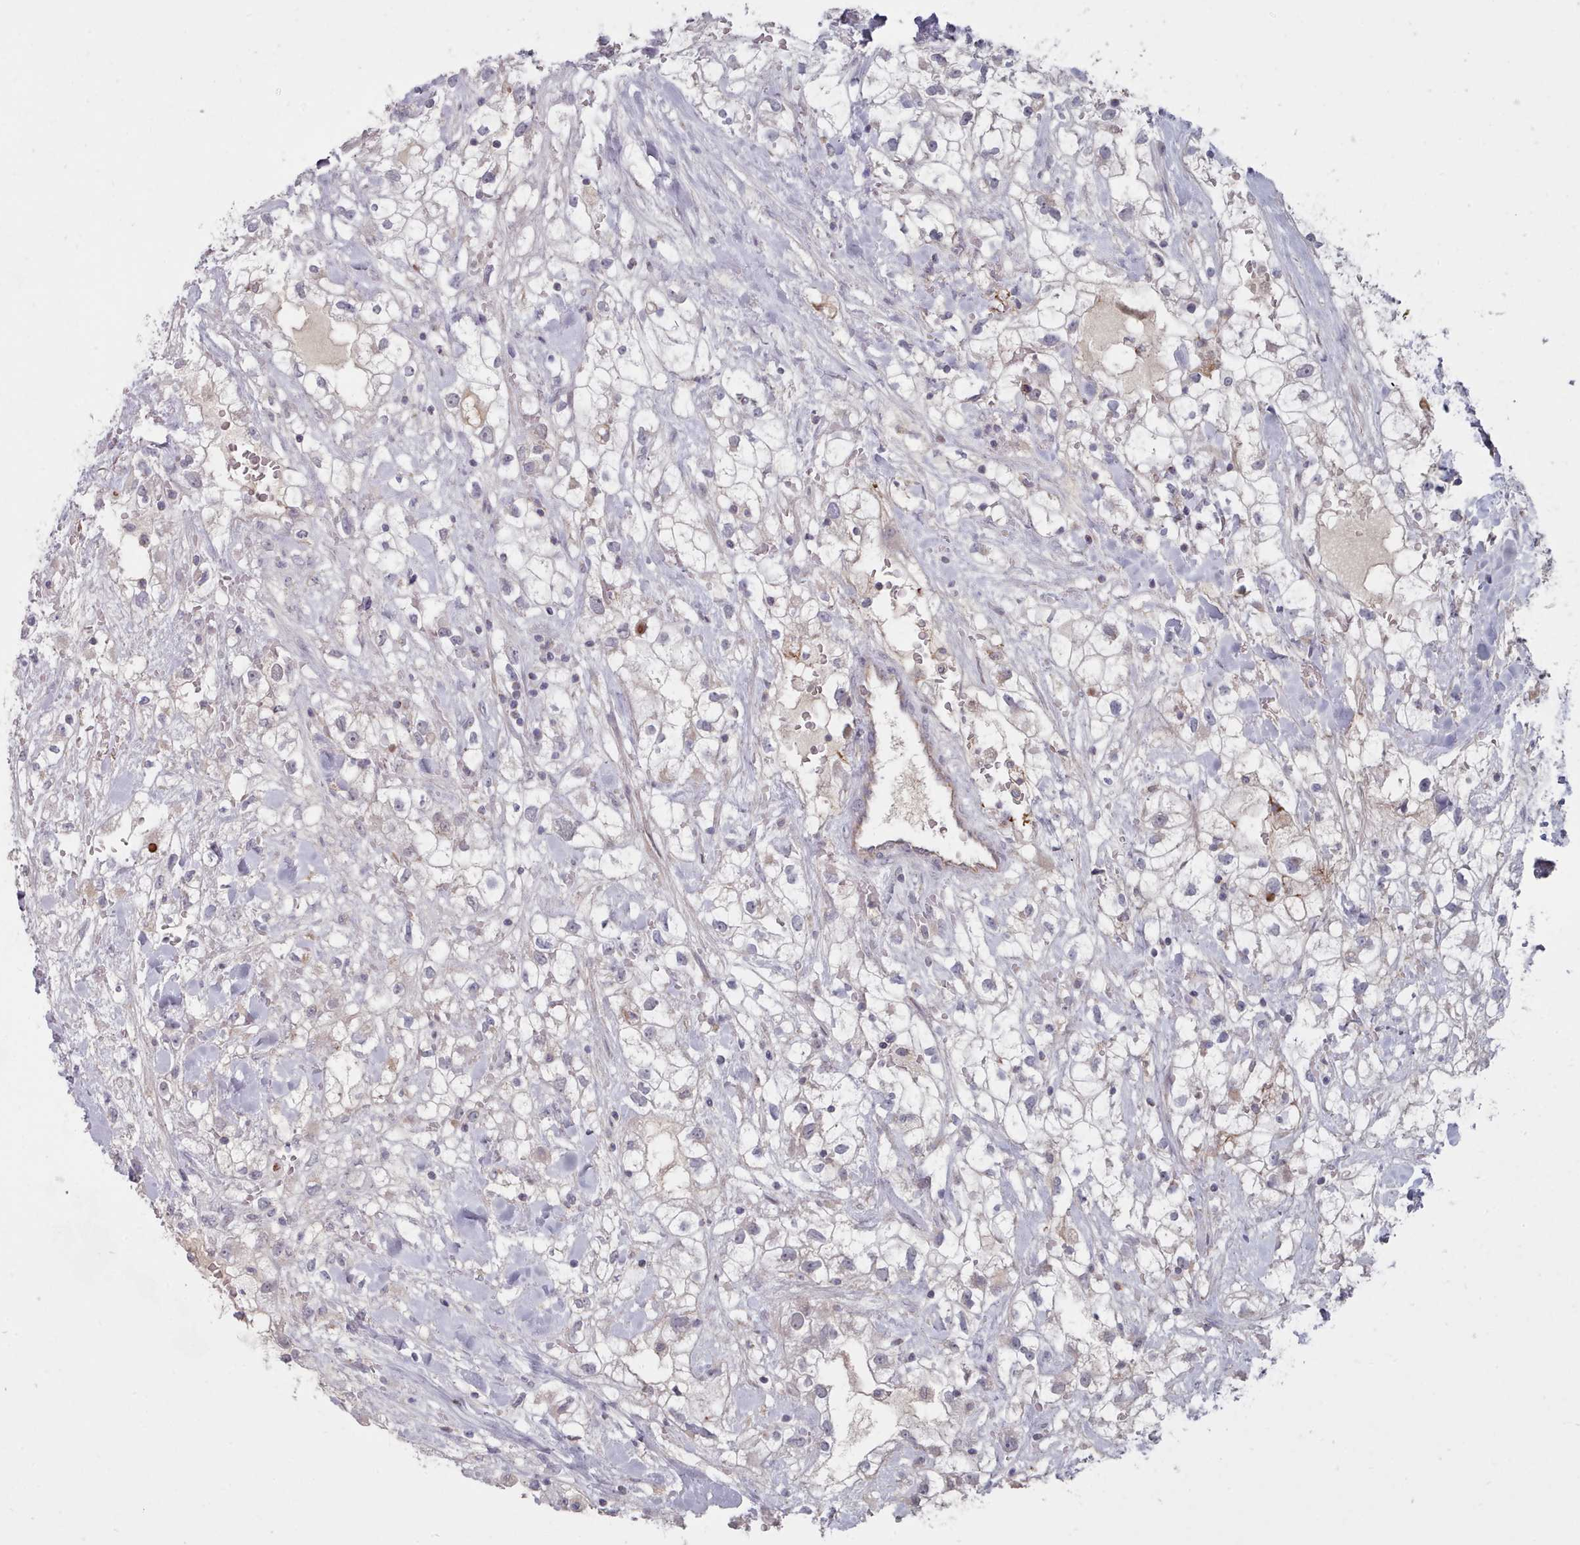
{"staining": {"intensity": "negative", "quantity": "none", "location": "none"}, "tissue": "renal cancer", "cell_type": "Tumor cells", "image_type": "cancer", "snomed": [{"axis": "morphology", "description": "Adenocarcinoma, NOS"}, {"axis": "topography", "description": "Kidney"}], "caption": "This is an immunohistochemistry (IHC) histopathology image of human renal adenocarcinoma. There is no positivity in tumor cells.", "gene": "TRARG1", "patient": {"sex": "male", "age": 59}}